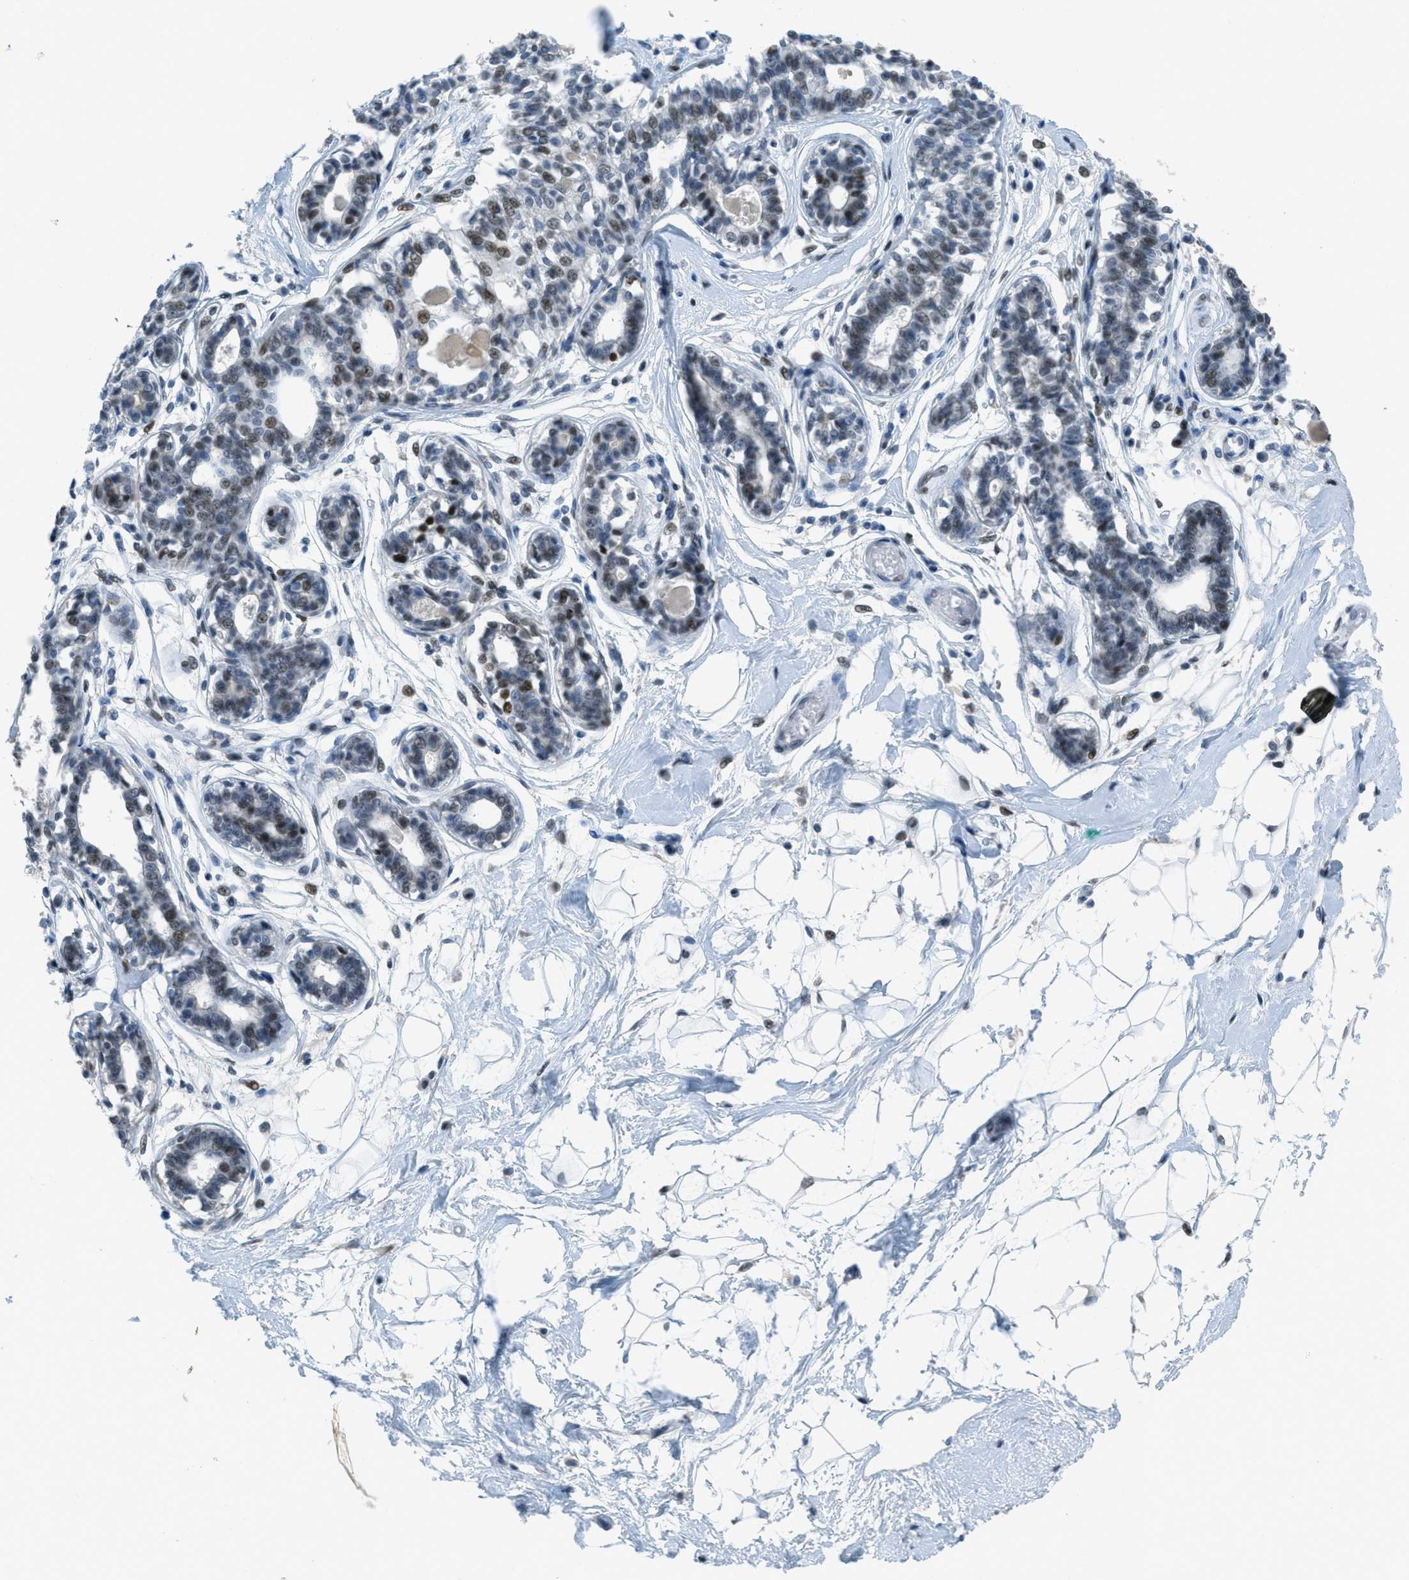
{"staining": {"intensity": "negative", "quantity": "none", "location": "none"}, "tissue": "breast", "cell_type": "Adipocytes", "image_type": "normal", "snomed": [{"axis": "morphology", "description": "Normal tissue, NOS"}, {"axis": "topography", "description": "Breast"}], "caption": "Immunohistochemistry image of normal breast: breast stained with DAB (3,3'-diaminobenzidine) exhibits no significant protein staining in adipocytes.", "gene": "TTC13", "patient": {"sex": "female", "age": 45}}